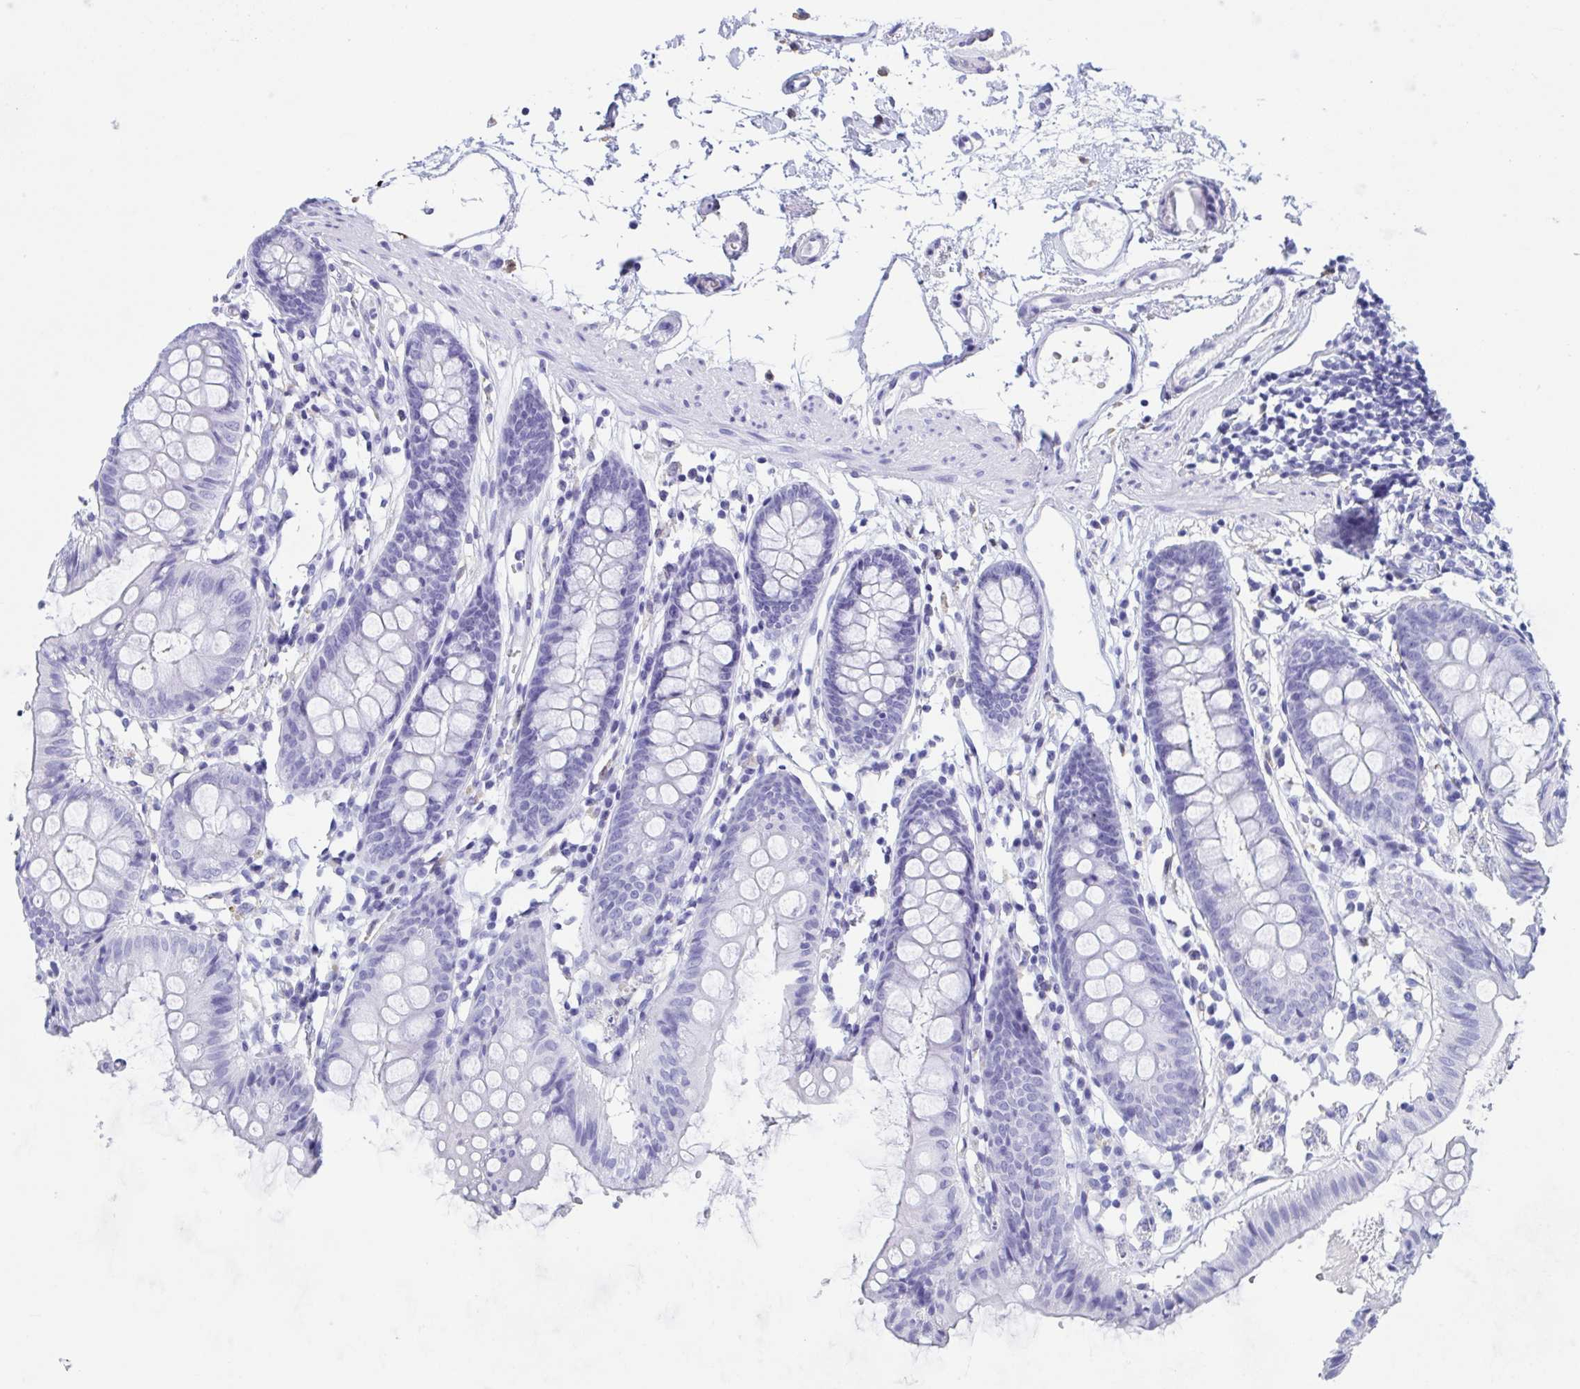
{"staining": {"intensity": "negative", "quantity": "none", "location": "none"}, "tissue": "colon", "cell_type": "Endothelial cells", "image_type": "normal", "snomed": [{"axis": "morphology", "description": "Normal tissue, NOS"}, {"axis": "topography", "description": "Colon"}], "caption": "This is a micrograph of IHC staining of normal colon, which shows no expression in endothelial cells. (Stains: DAB IHC with hematoxylin counter stain, Microscopy: brightfield microscopy at high magnification).", "gene": "ZNF850", "patient": {"sex": "female", "age": 84}}